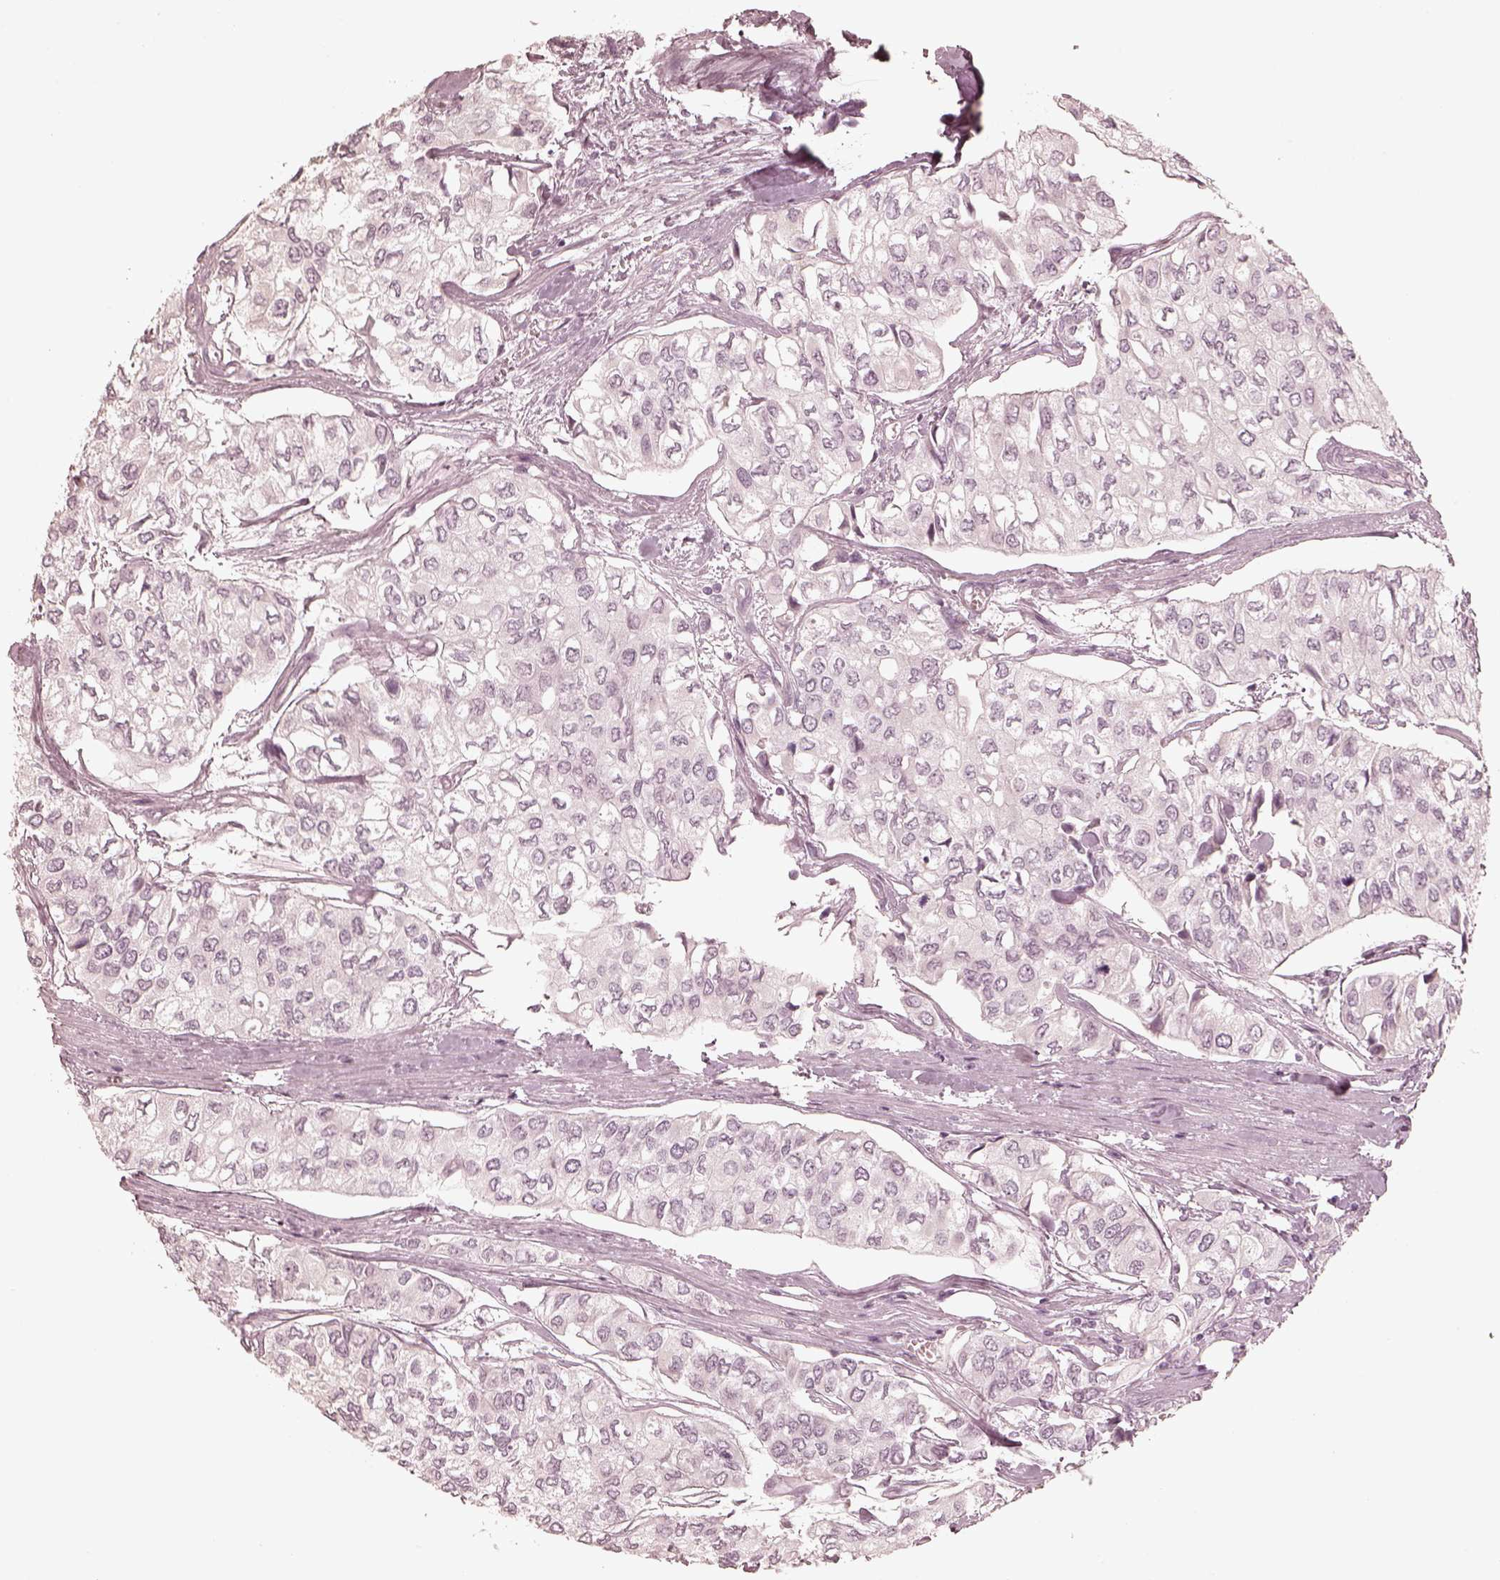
{"staining": {"intensity": "negative", "quantity": "none", "location": "none"}, "tissue": "urothelial cancer", "cell_type": "Tumor cells", "image_type": "cancer", "snomed": [{"axis": "morphology", "description": "Urothelial carcinoma, High grade"}, {"axis": "topography", "description": "Urinary bladder"}], "caption": "A histopathology image of high-grade urothelial carcinoma stained for a protein demonstrates no brown staining in tumor cells.", "gene": "CALR3", "patient": {"sex": "male", "age": 73}}